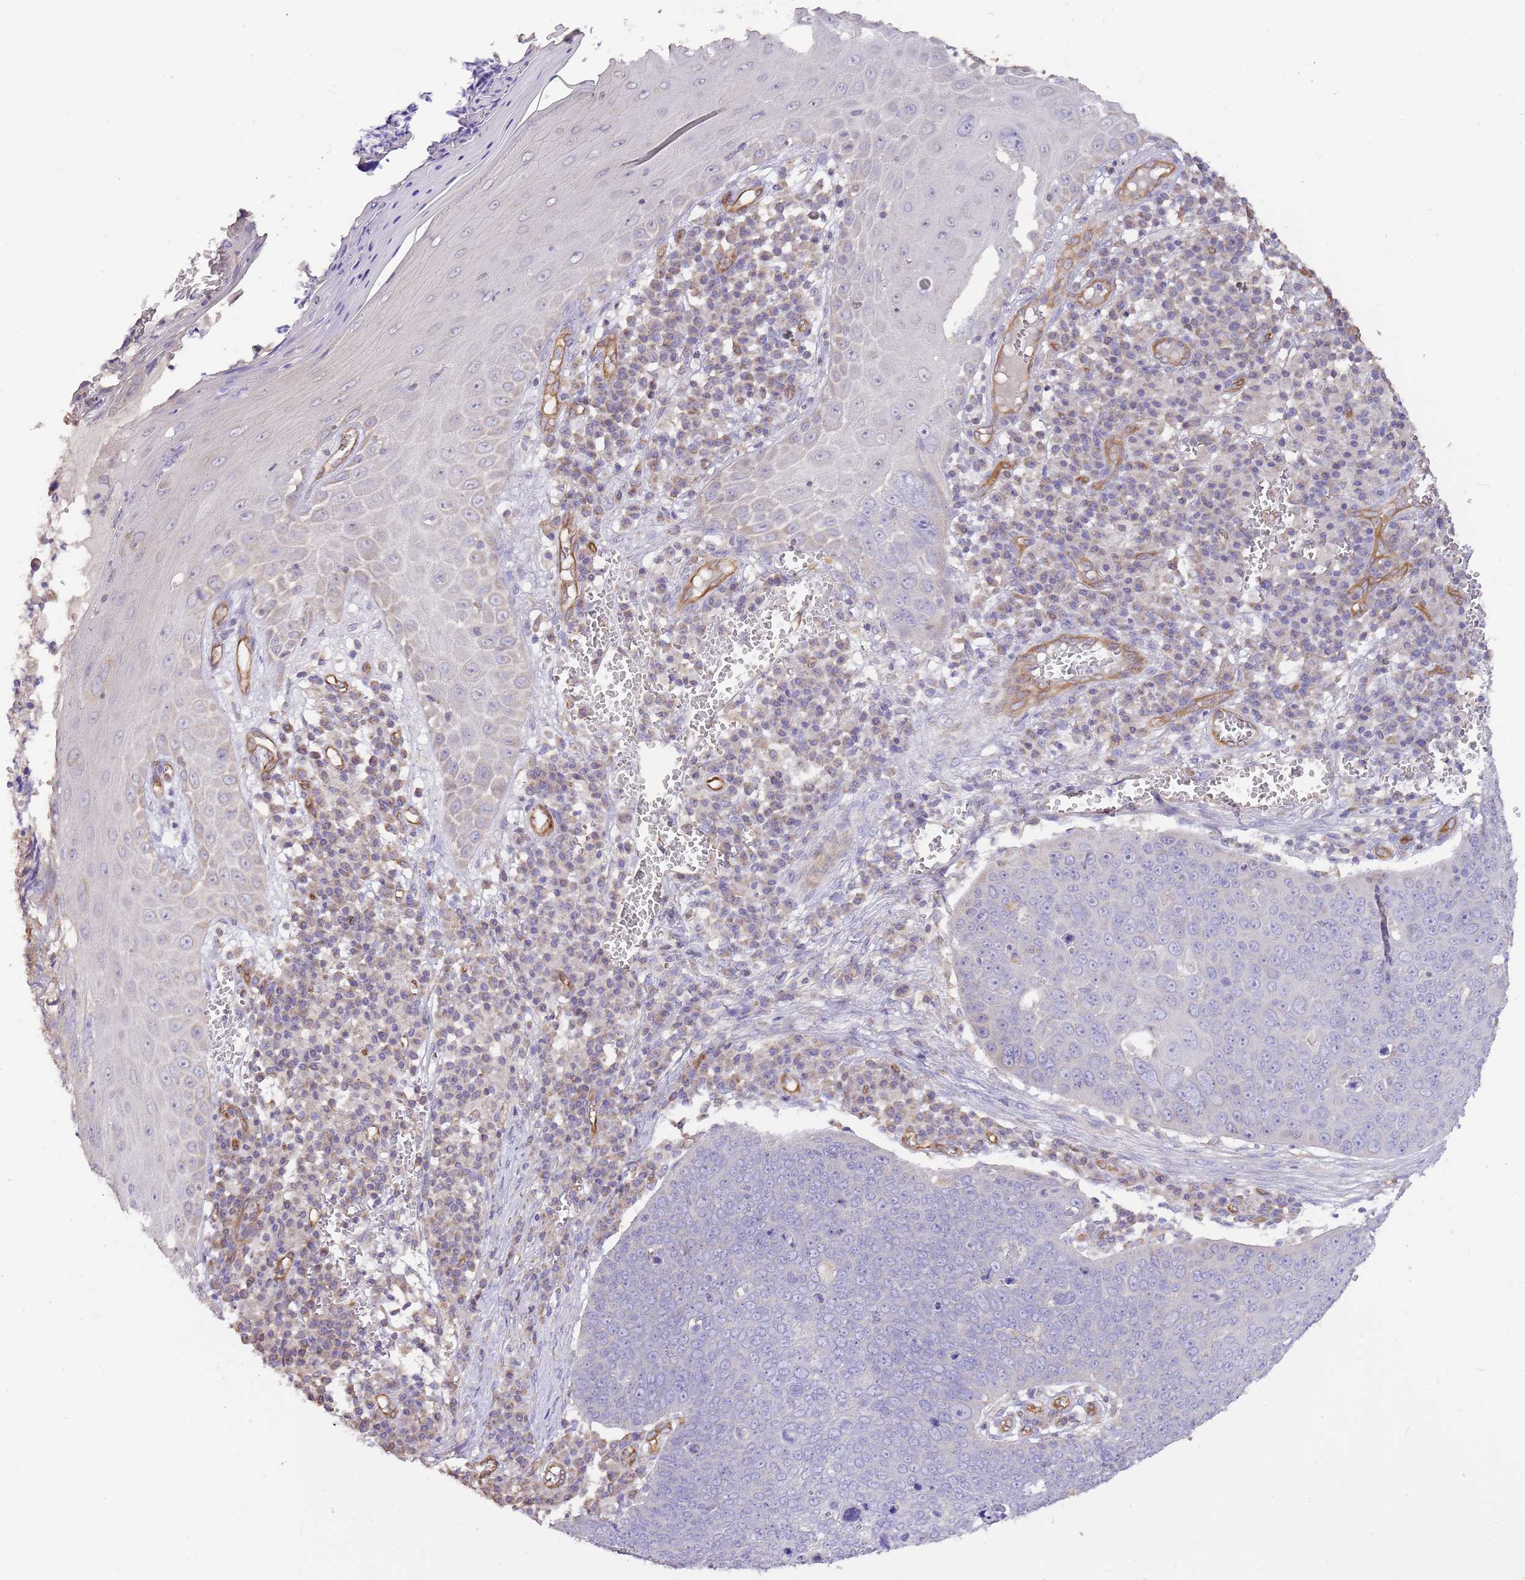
{"staining": {"intensity": "weak", "quantity": "<25%", "location": "cytoplasmic/membranous"}, "tissue": "skin cancer", "cell_type": "Tumor cells", "image_type": "cancer", "snomed": [{"axis": "morphology", "description": "Squamous cell carcinoma, NOS"}, {"axis": "topography", "description": "Skin"}], "caption": "The photomicrograph shows no significant staining in tumor cells of skin cancer (squamous cell carcinoma).", "gene": "DOCK9", "patient": {"sex": "male", "age": 71}}